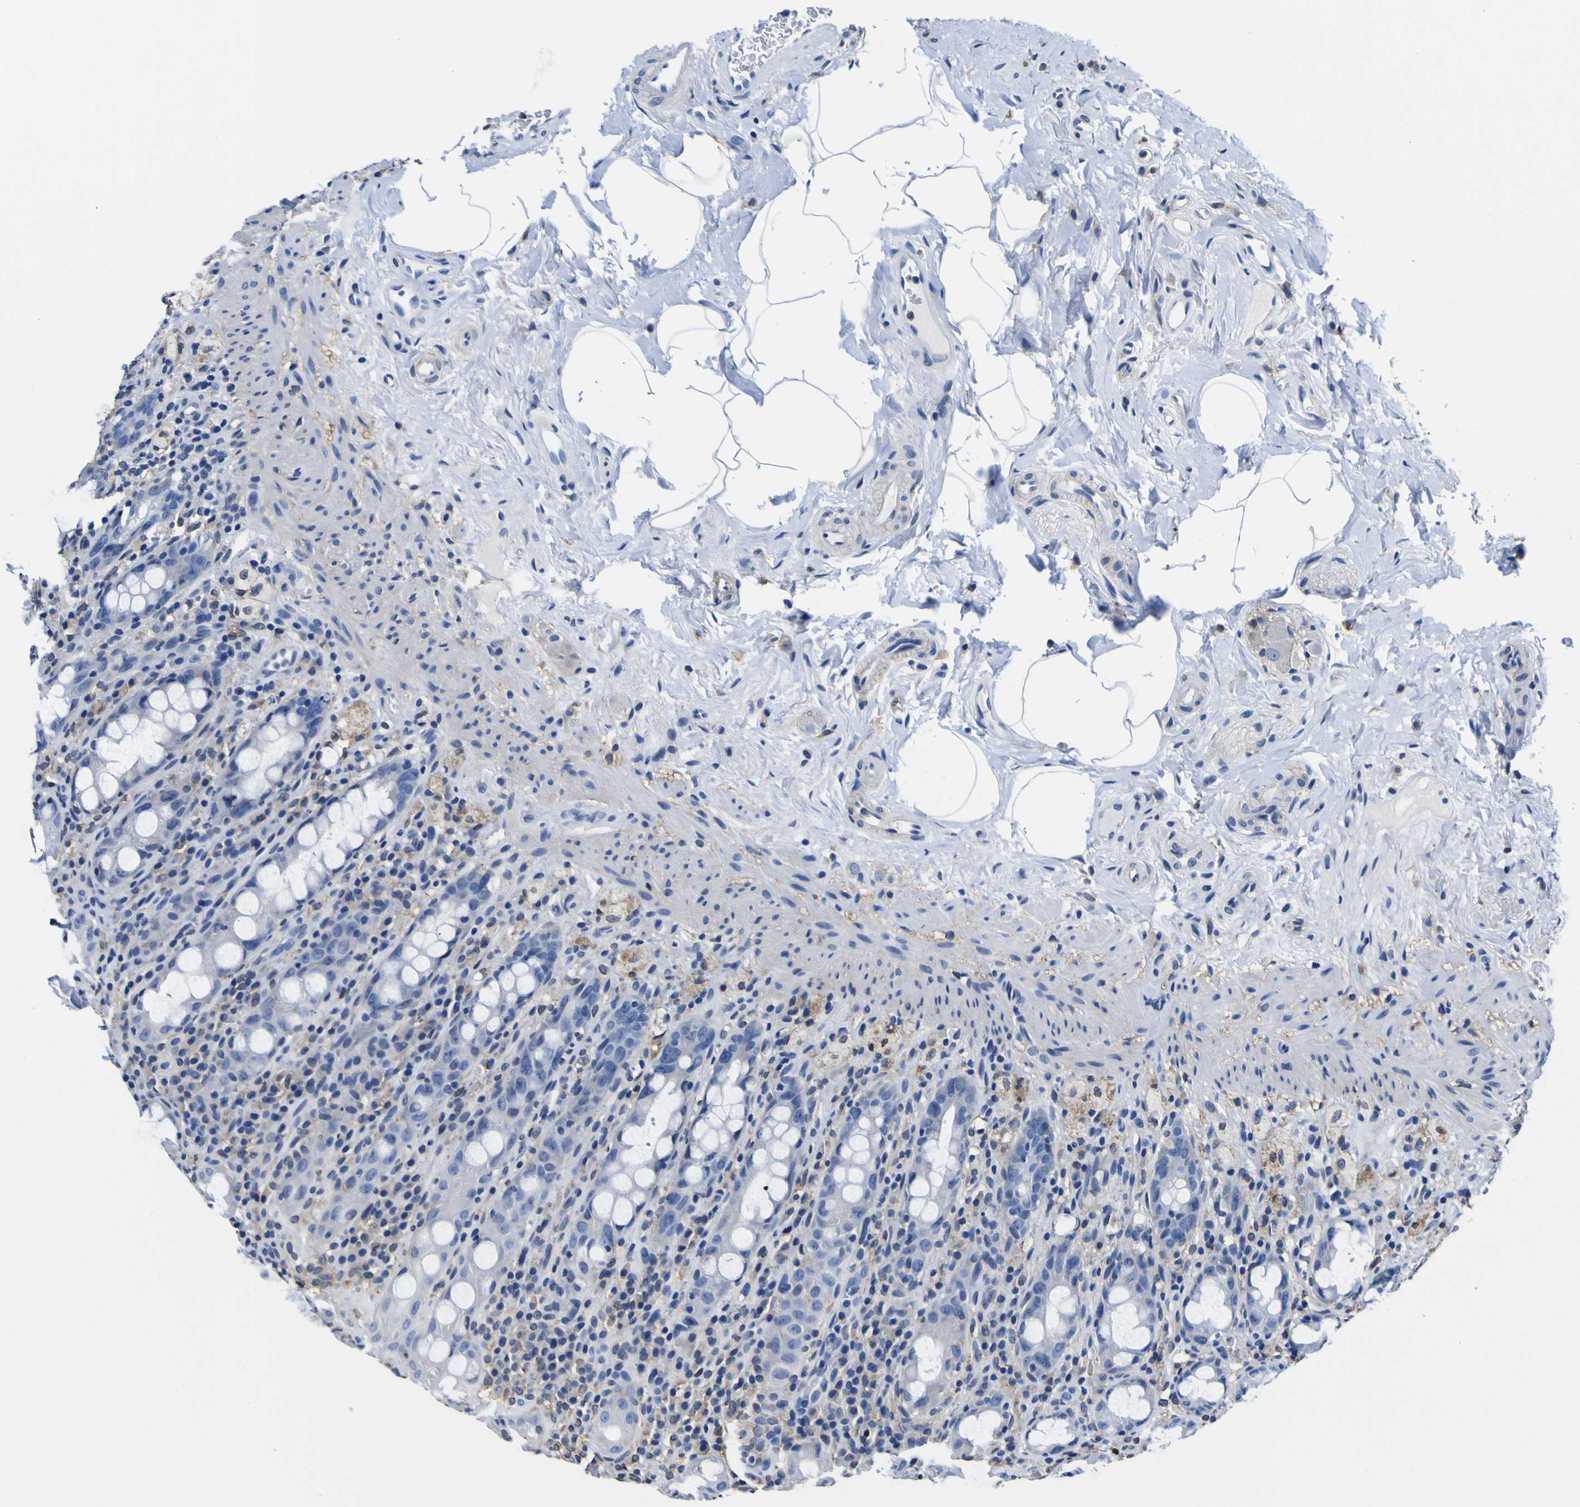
{"staining": {"intensity": "moderate", "quantity": "<25%", "location": "cytoplasmic/membranous"}, "tissue": "rectum", "cell_type": "Glandular cells", "image_type": "normal", "snomed": [{"axis": "morphology", "description": "Normal tissue, NOS"}, {"axis": "topography", "description": "Rectum"}], "caption": "Benign rectum exhibits moderate cytoplasmic/membranous expression in approximately <25% of glandular cells.", "gene": "PXDN", "patient": {"sex": "male", "age": 44}}